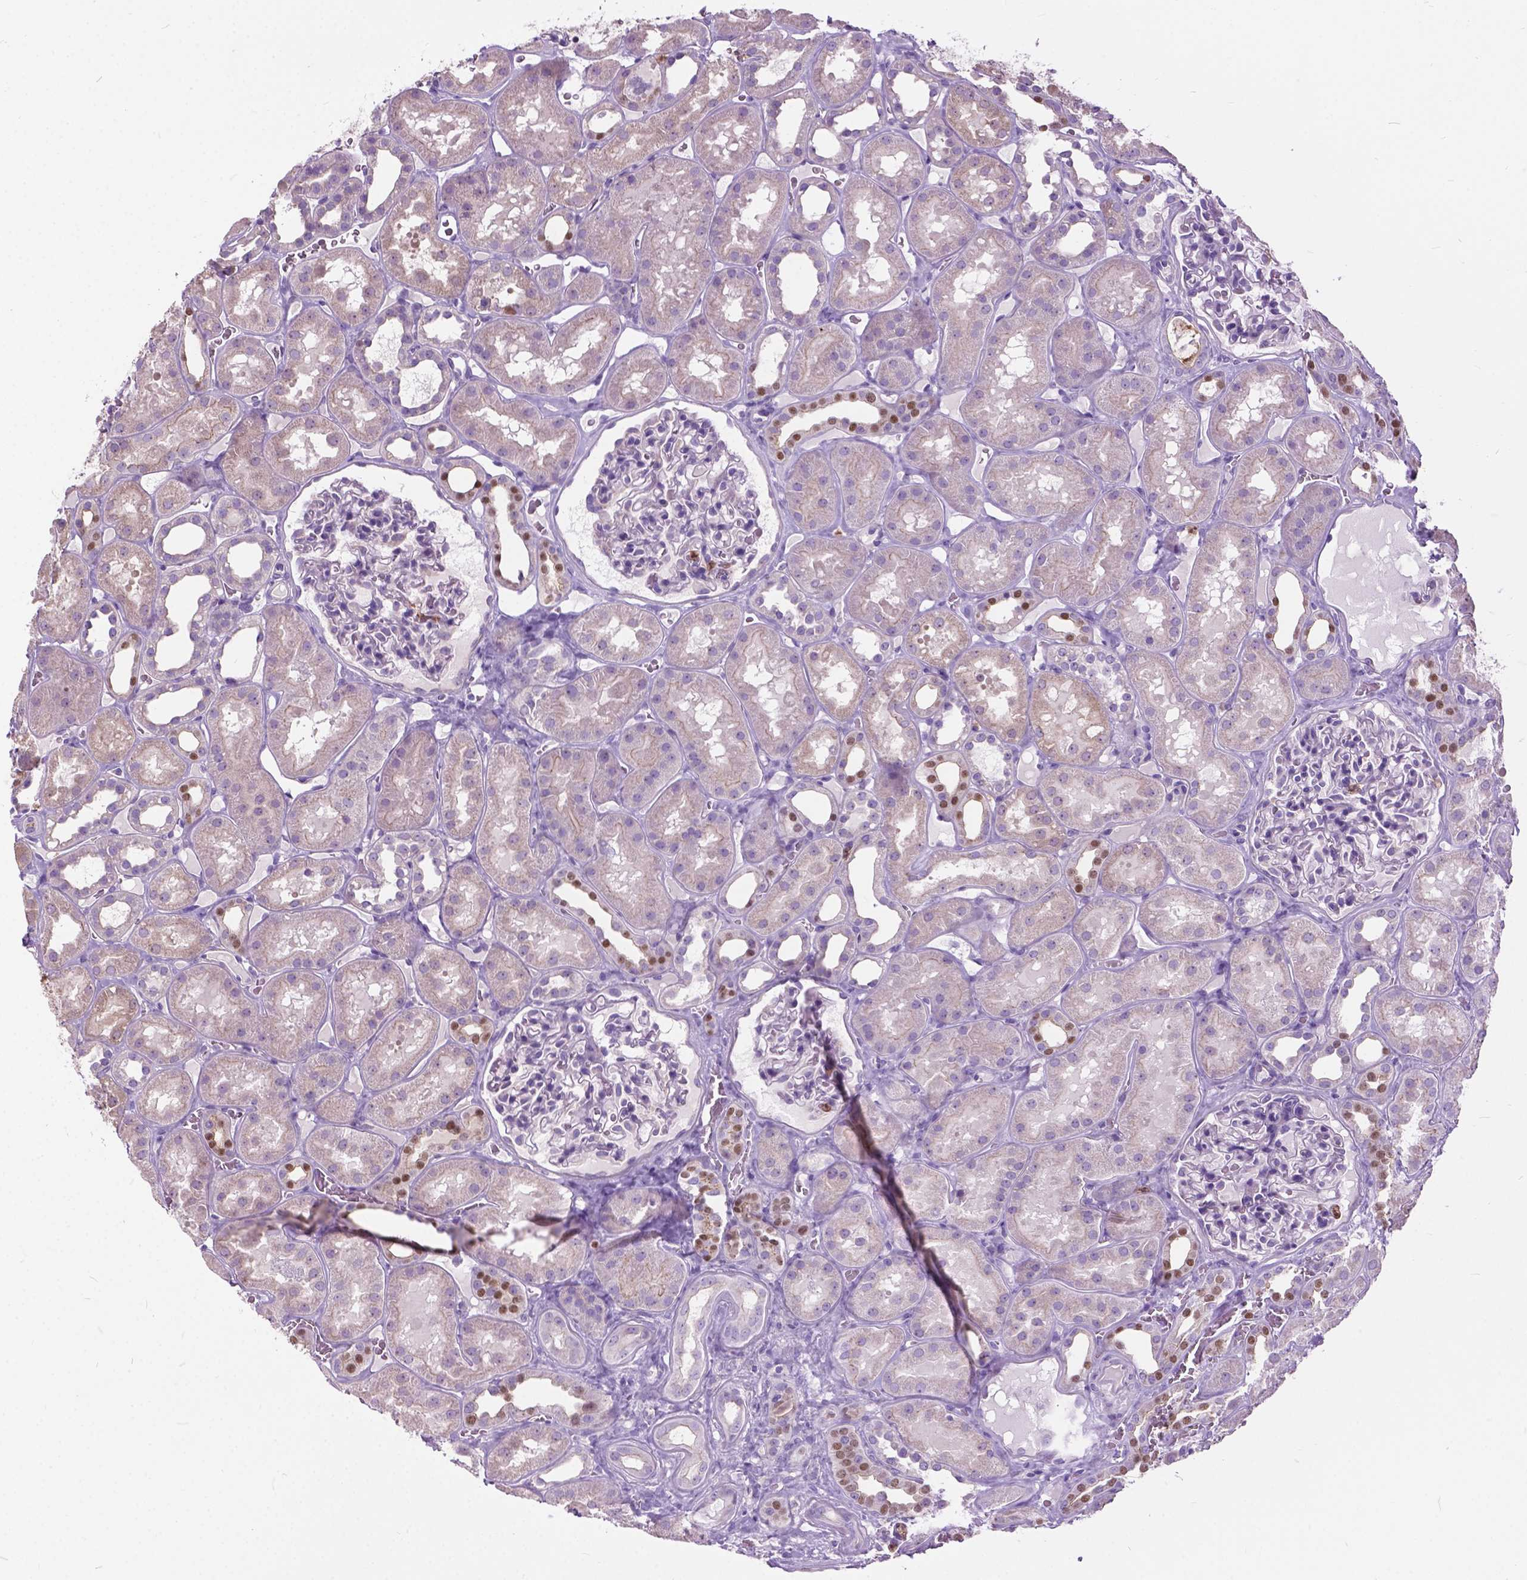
{"staining": {"intensity": "negative", "quantity": "none", "location": "none"}, "tissue": "kidney", "cell_type": "Cells in glomeruli", "image_type": "normal", "snomed": [{"axis": "morphology", "description": "Normal tissue, NOS"}, {"axis": "topography", "description": "Kidney"}], "caption": "This micrograph is of benign kidney stained with IHC to label a protein in brown with the nuclei are counter-stained blue. There is no expression in cells in glomeruli.", "gene": "PRR35", "patient": {"sex": "female", "age": 41}}